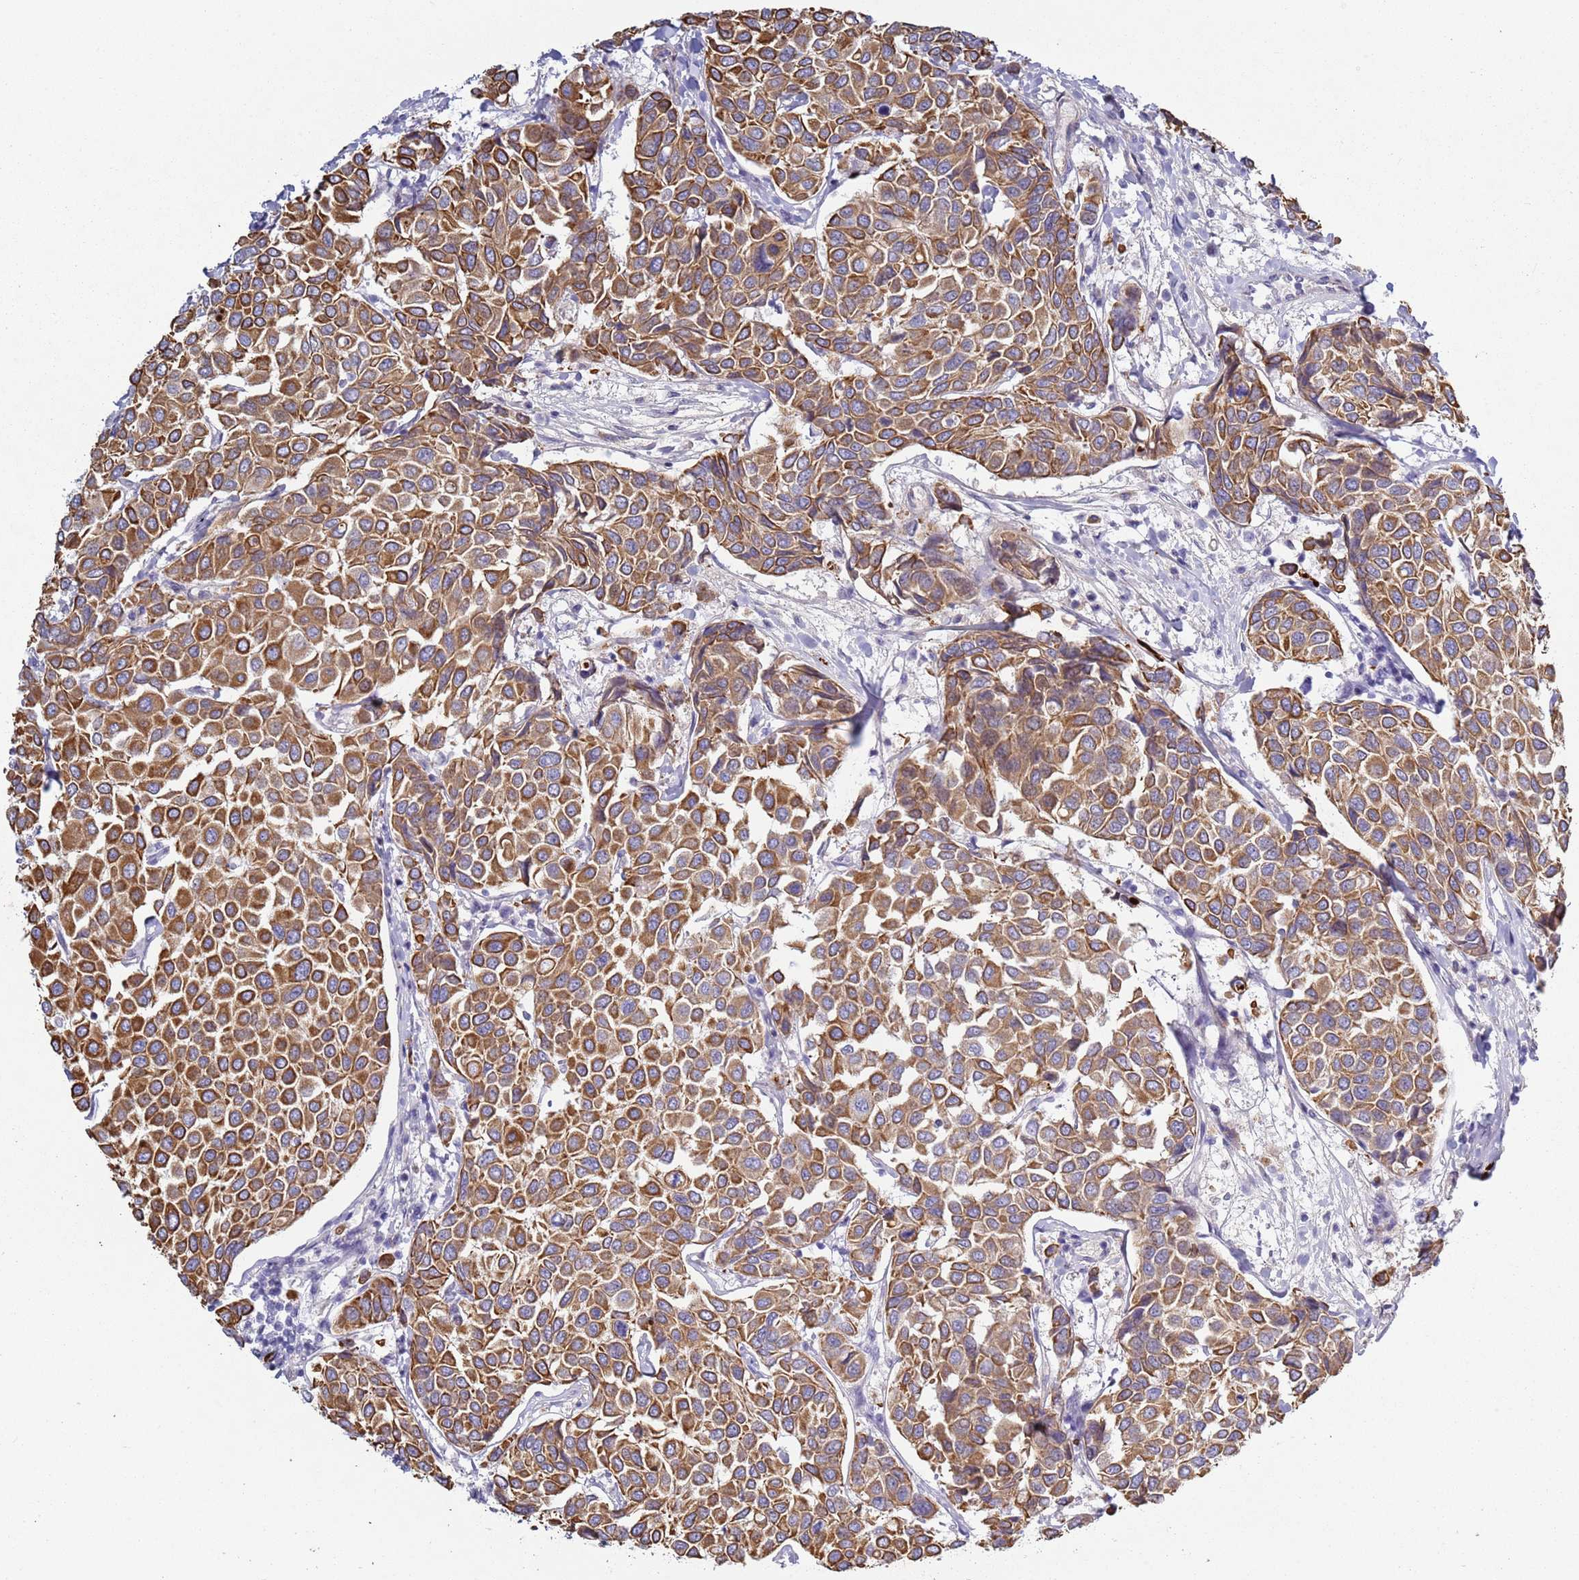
{"staining": {"intensity": "strong", "quantity": ">75%", "location": "cytoplasmic/membranous"}, "tissue": "breast cancer", "cell_type": "Tumor cells", "image_type": "cancer", "snomed": [{"axis": "morphology", "description": "Duct carcinoma"}, {"axis": "topography", "description": "Breast"}], "caption": "Immunohistochemical staining of infiltrating ductal carcinoma (breast) exhibits high levels of strong cytoplasmic/membranous protein expression in approximately >75% of tumor cells.", "gene": "NPAP1", "patient": {"sex": "female", "age": 55}}